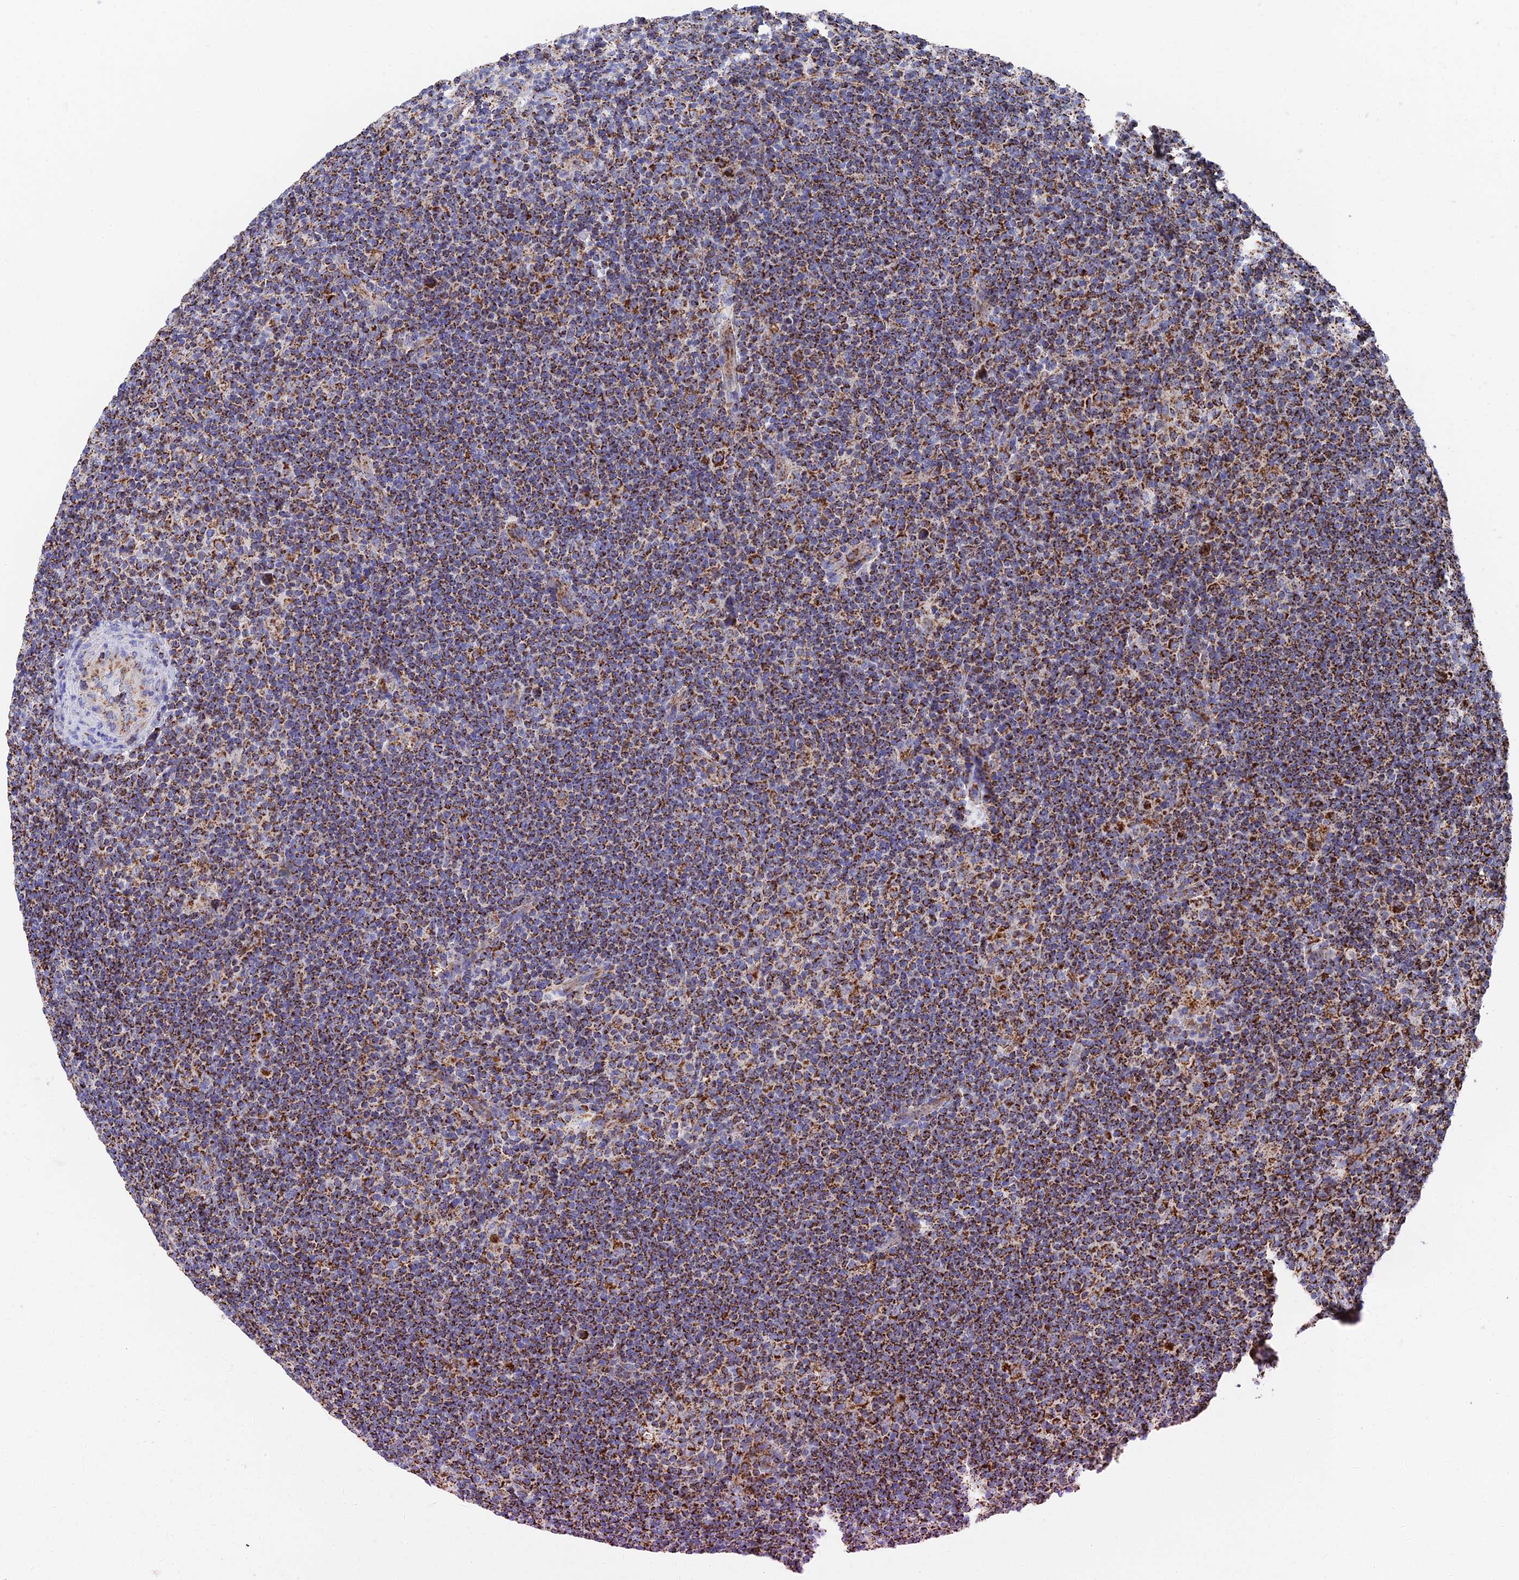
{"staining": {"intensity": "strong", "quantity": ">75%", "location": "cytoplasmic/membranous"}, "tissue": "lymphoma", "cell_type": "Tumor cells", "image_type": "cancer", "snomed": [{"axis": "morphology", "description": "Hodgkin's disease, NOS"}, {"axis": "topography", "description": "Lymph node"}], "caption": "Brown immunohistochemical staining in lymphoma exhibits strong cytoplasmic/membranous positivity in about >75% of tumor cells.", "gene": "HAUS8", "patient": {"sex": "female", "age": 57}}